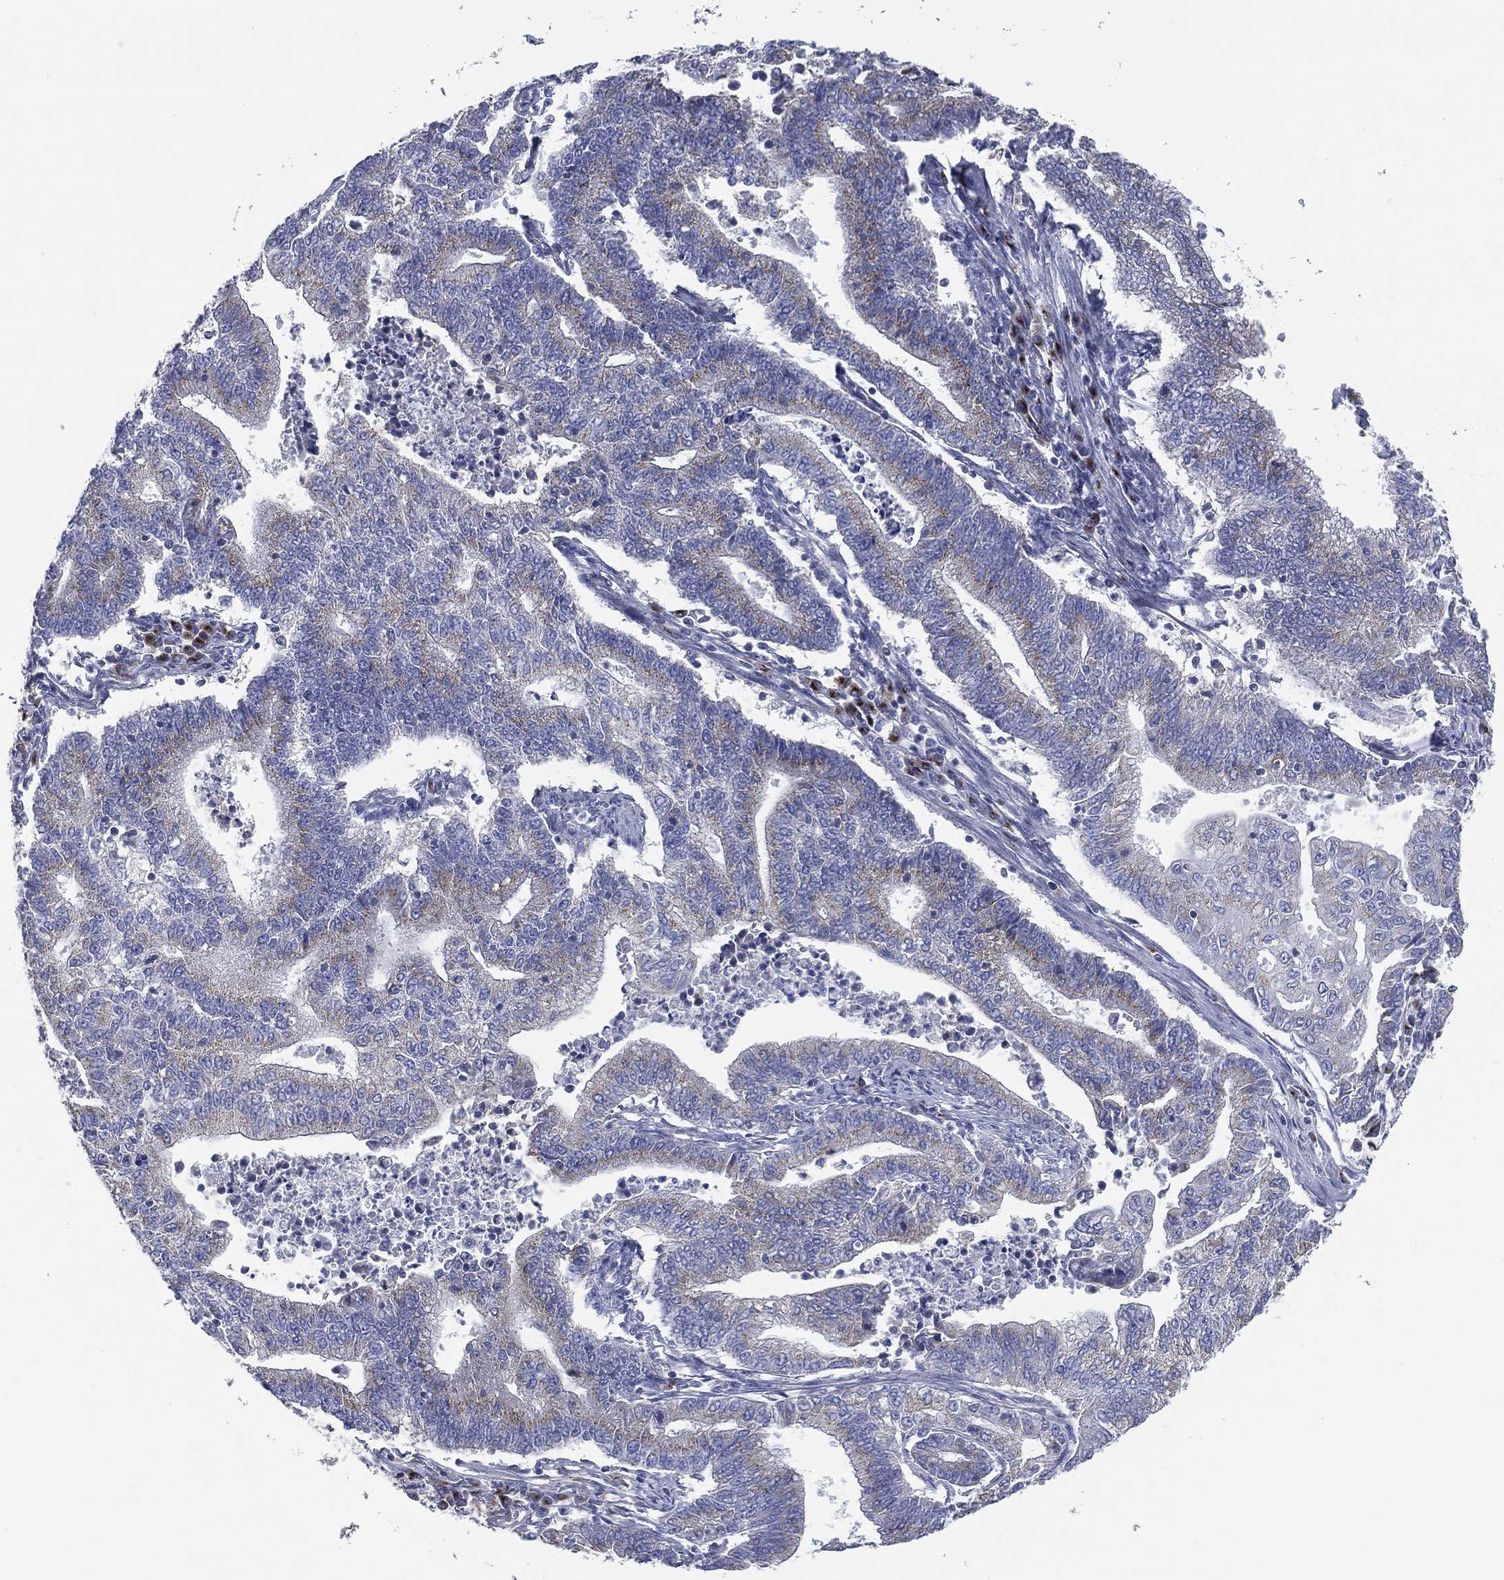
{"staining": {"intensity": "weak", "quantity": "<25%", "location": "cytoplasmic/membranous"}, "tissue": "endometrial cancer", "cell_type": "Tumor cells", "image_type": "cancer", "snomed": [{"axis": "morphology", "description": "Adenocarcinoma, NOS"}, {"axis": "topography", "description": "Uterus"}, {"axis": "topography", "description": "Endometrium"}], "caption": "Immunohistochemistry (IHC) image of neoplastic tissue: endometrial adenocarcinoma stained with DAB (3,3'-diaminobenzidine) demonstrates no significant protein positivity in tumor cells. (DAB (3,3'-diaminobenzidine) immunohistochemistry (IHC) with hematoxylin counter stain).", "gene": "ATP8A2", "patient": {"sex": "female", "age": 54}}